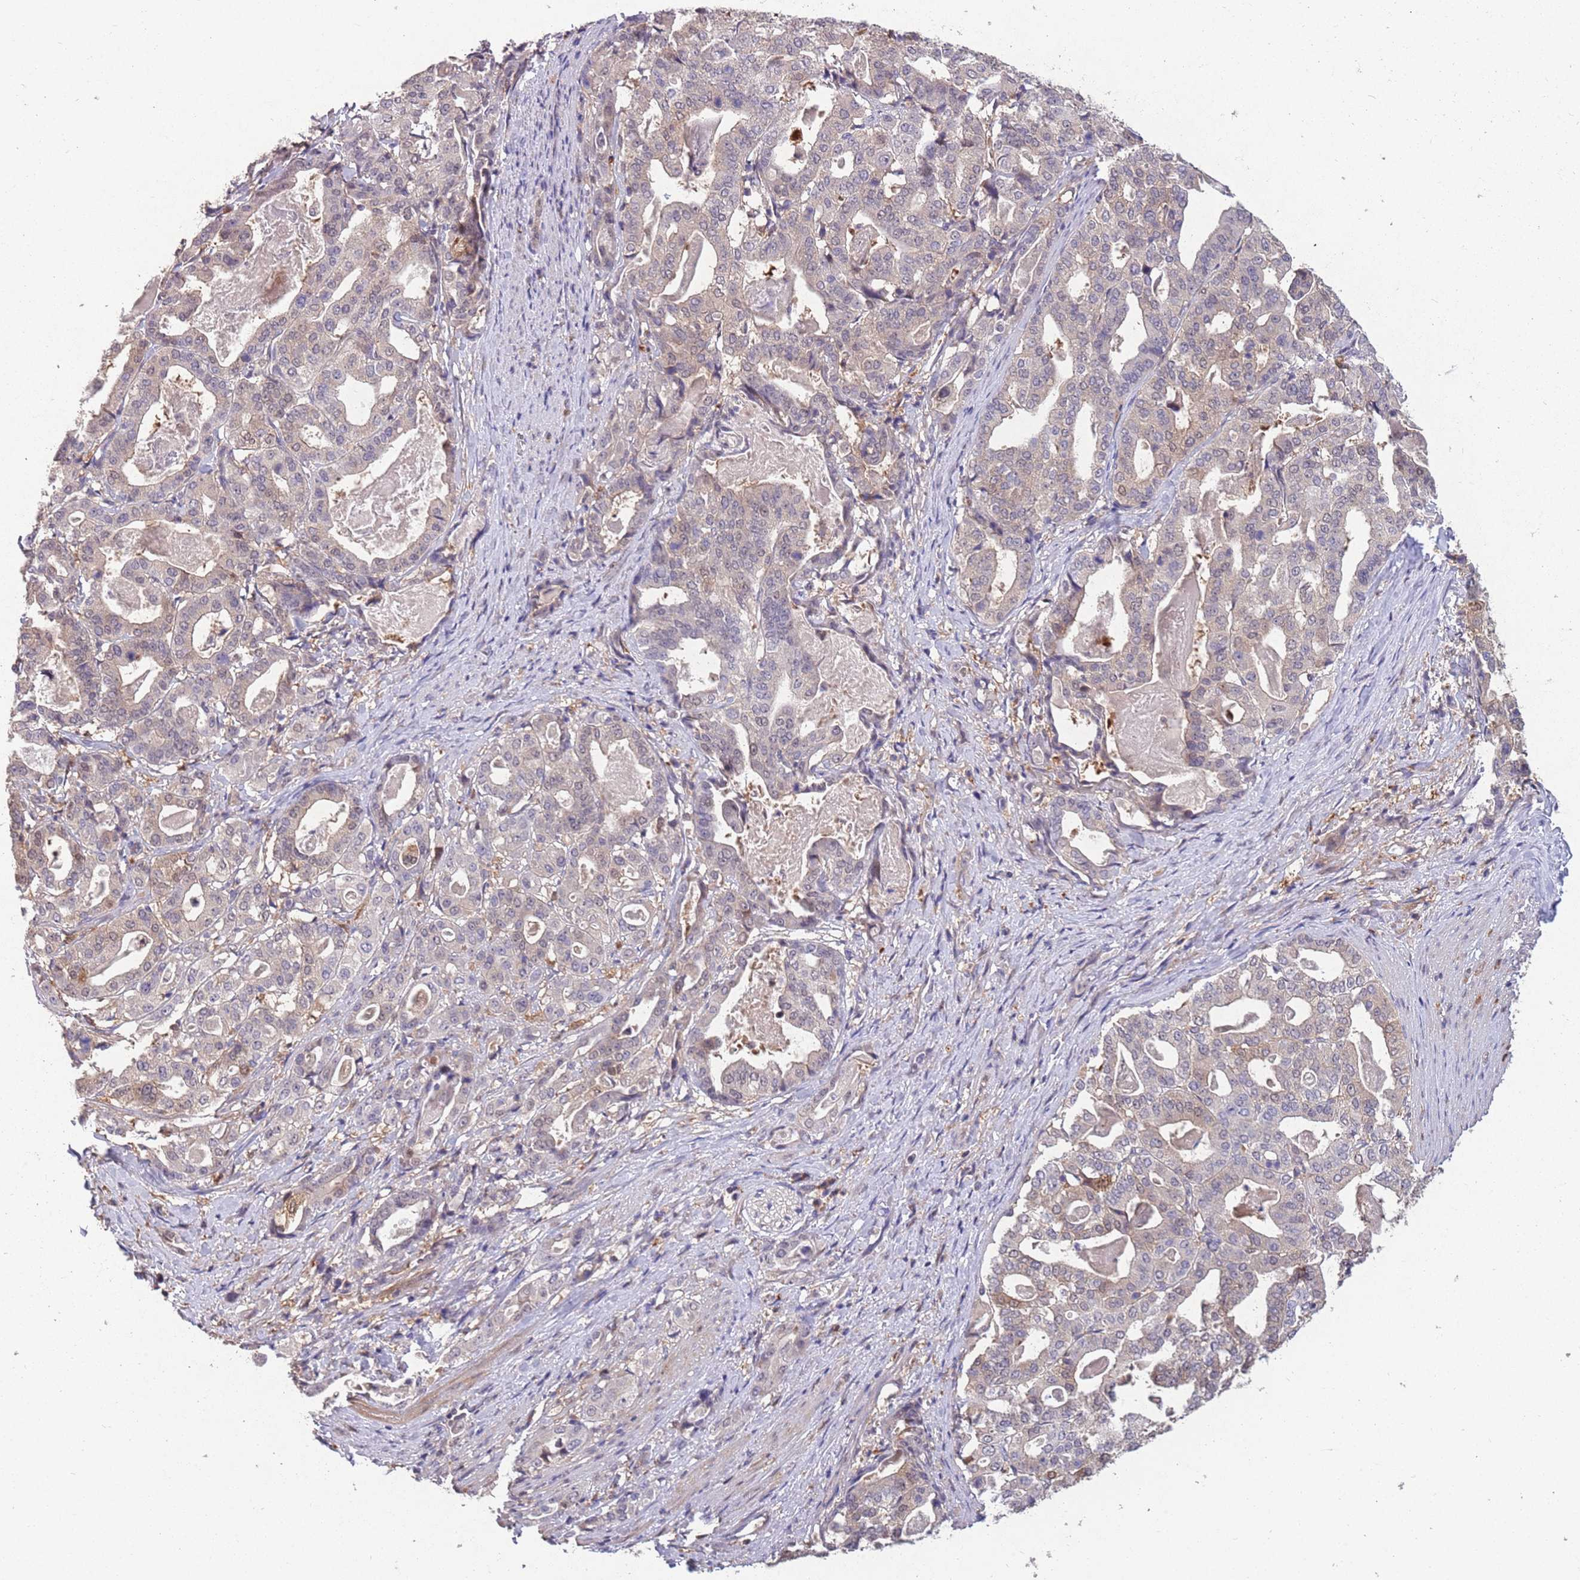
{"staining": {"intensity": "weak", "quantity": "<25%", "location": "cytoplasmic/membranous,nuclear"}, "tissue": "stomach cancer", "cell_type": "Tumor cells", "image_type": "cancer", "snomed": [{"axis": "morphology", "description": "Adenocarcinoma, NOS"}, {"axis": "topography", "description": "Stomach"}], "caption": "Tumor cells show no significant protein staining in stomach cancer (adenocarcinoma).", "gene": "ZNF639", "patient": {"sex": "male", "age": 48}}